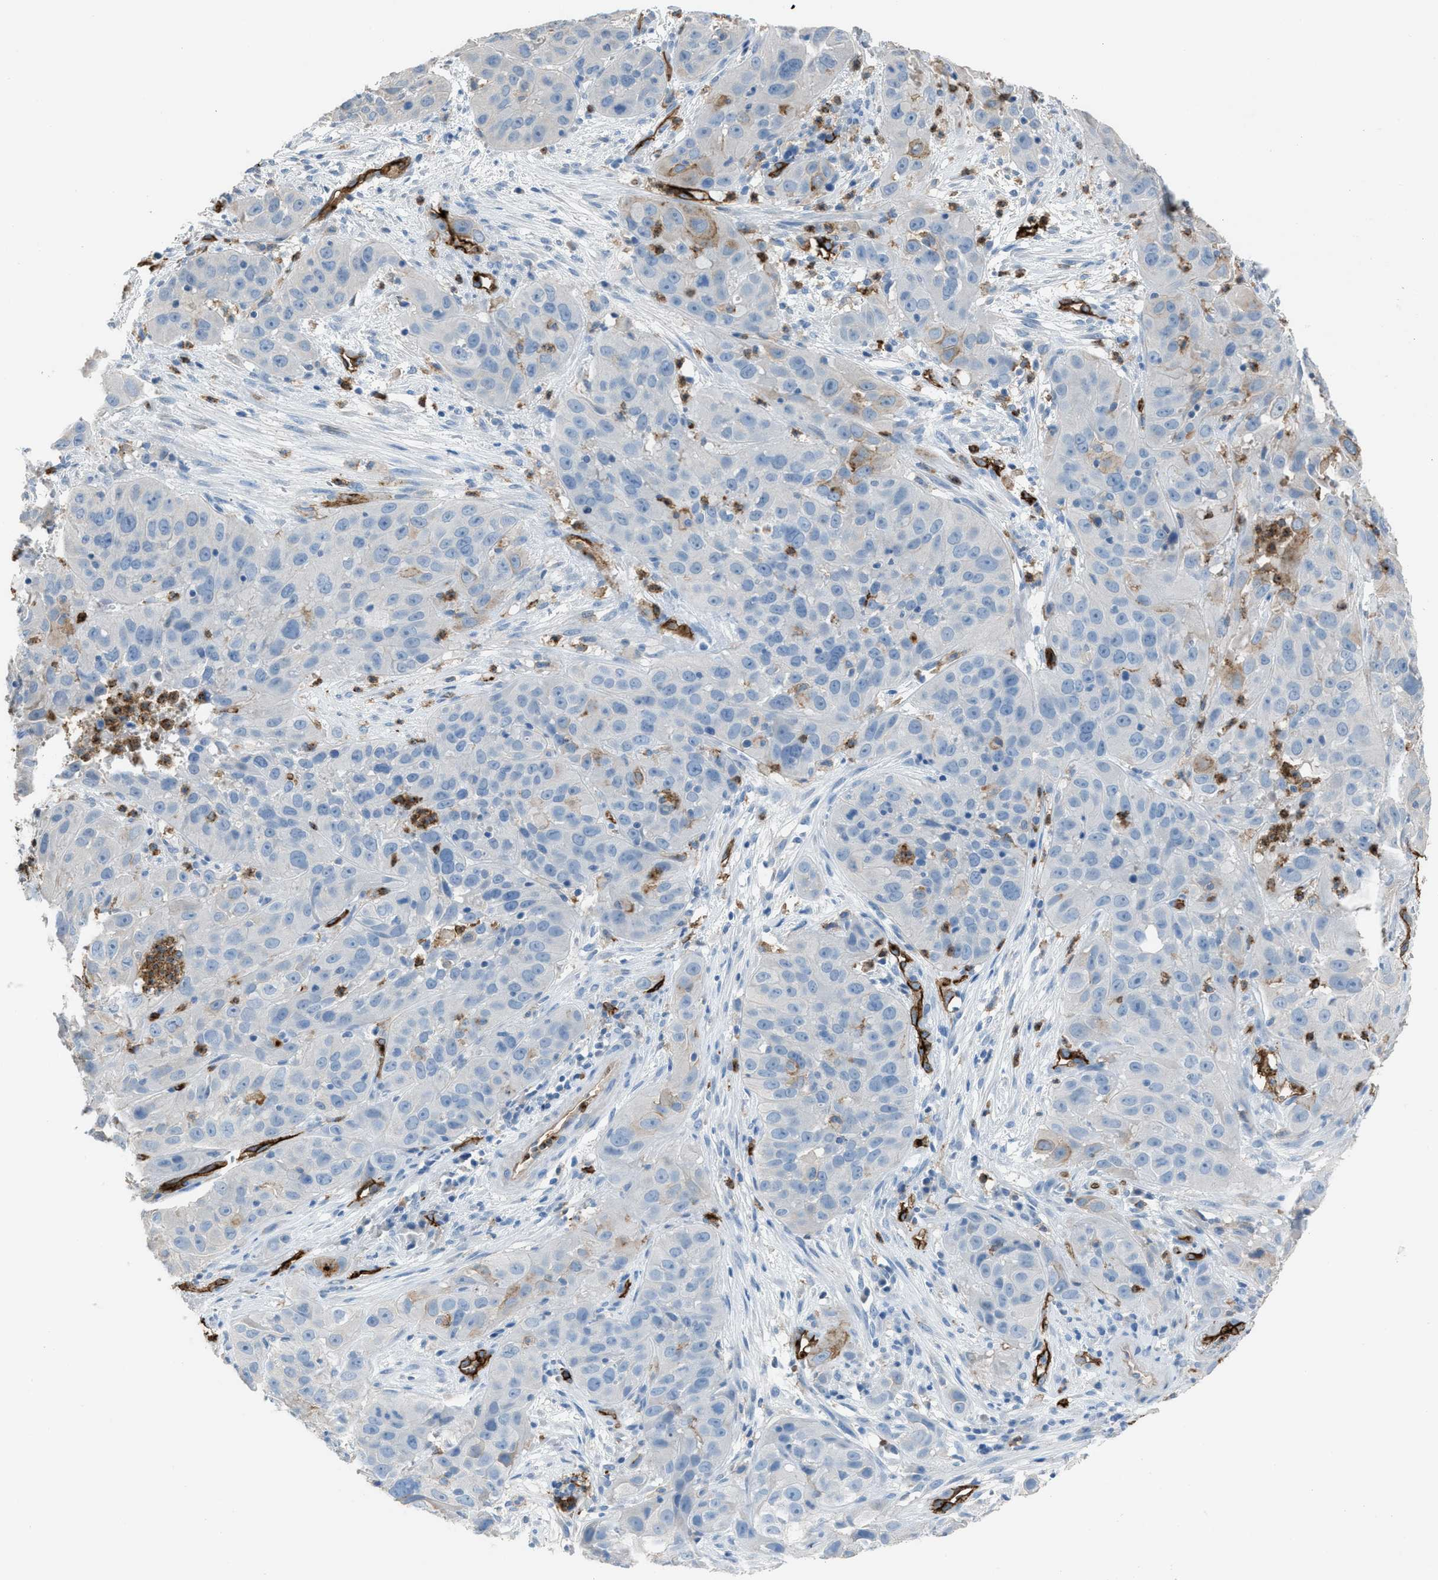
{"staining": {"intensity": "weak", "quantity": "<25%", "location": "cytoplasmic/membranous"}, "tissue": "cervical cancer", "cell_type": "Tumor cells", "image_type": "cancer", "snomed": [{"axis": "morphology", "description": "Squamous cell carcinoma, NOS"}, {"axis": "topography", "description": "Cervix"}], "caption": "This is a photomicrograph of immunohistochemistry staining of cervical squamous cell carcinoma, which shows no positivity in tumor cells. (Stains: DAB IHC with hematoxylin counter stain, Microscopy: brightfield microscopy at high magnification).", "gene": "DYSF", "patient": {"sex": "female", "age": 32}}